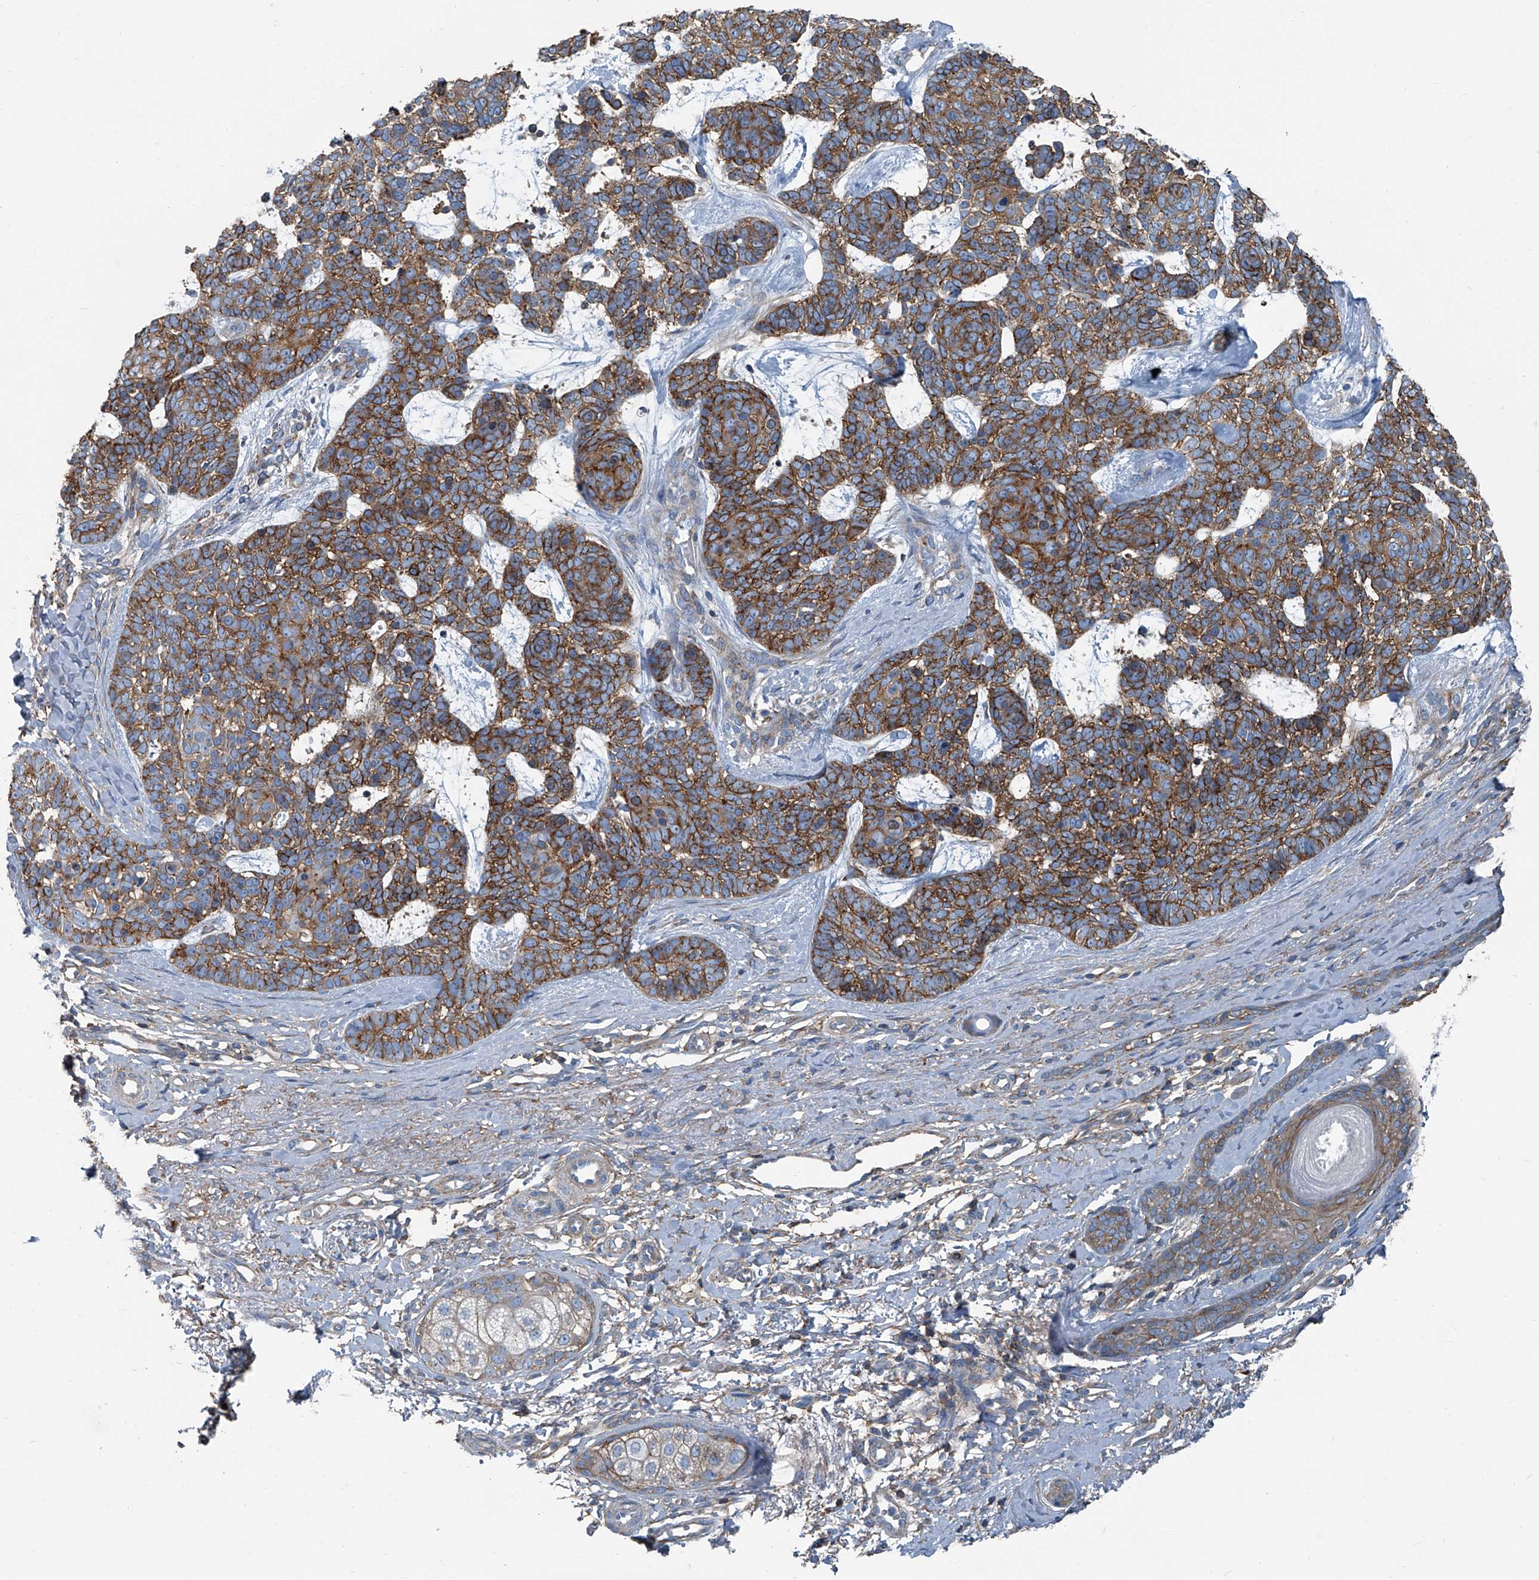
{"staining": {"intensity": "strong", "quantity": ">75%", "location": "cytoplasmic/membranous"}, "tissue": "skin cancer", "cell_type": "Tumor cells", "image_type": "cancer", "snomed": [{"axis": "morphology", "description": "Basal cell carcinoma"}, {"axis": "topography", "description": "Skin"}], "caption": "Protein expression analysis of skin basal cell carcinoma reveals strong cytoplasmic/membranous expression in about >75% of tumor cells.", "gene": "SEPTIN7", "patient": {"sex": "female", "age": 81}}